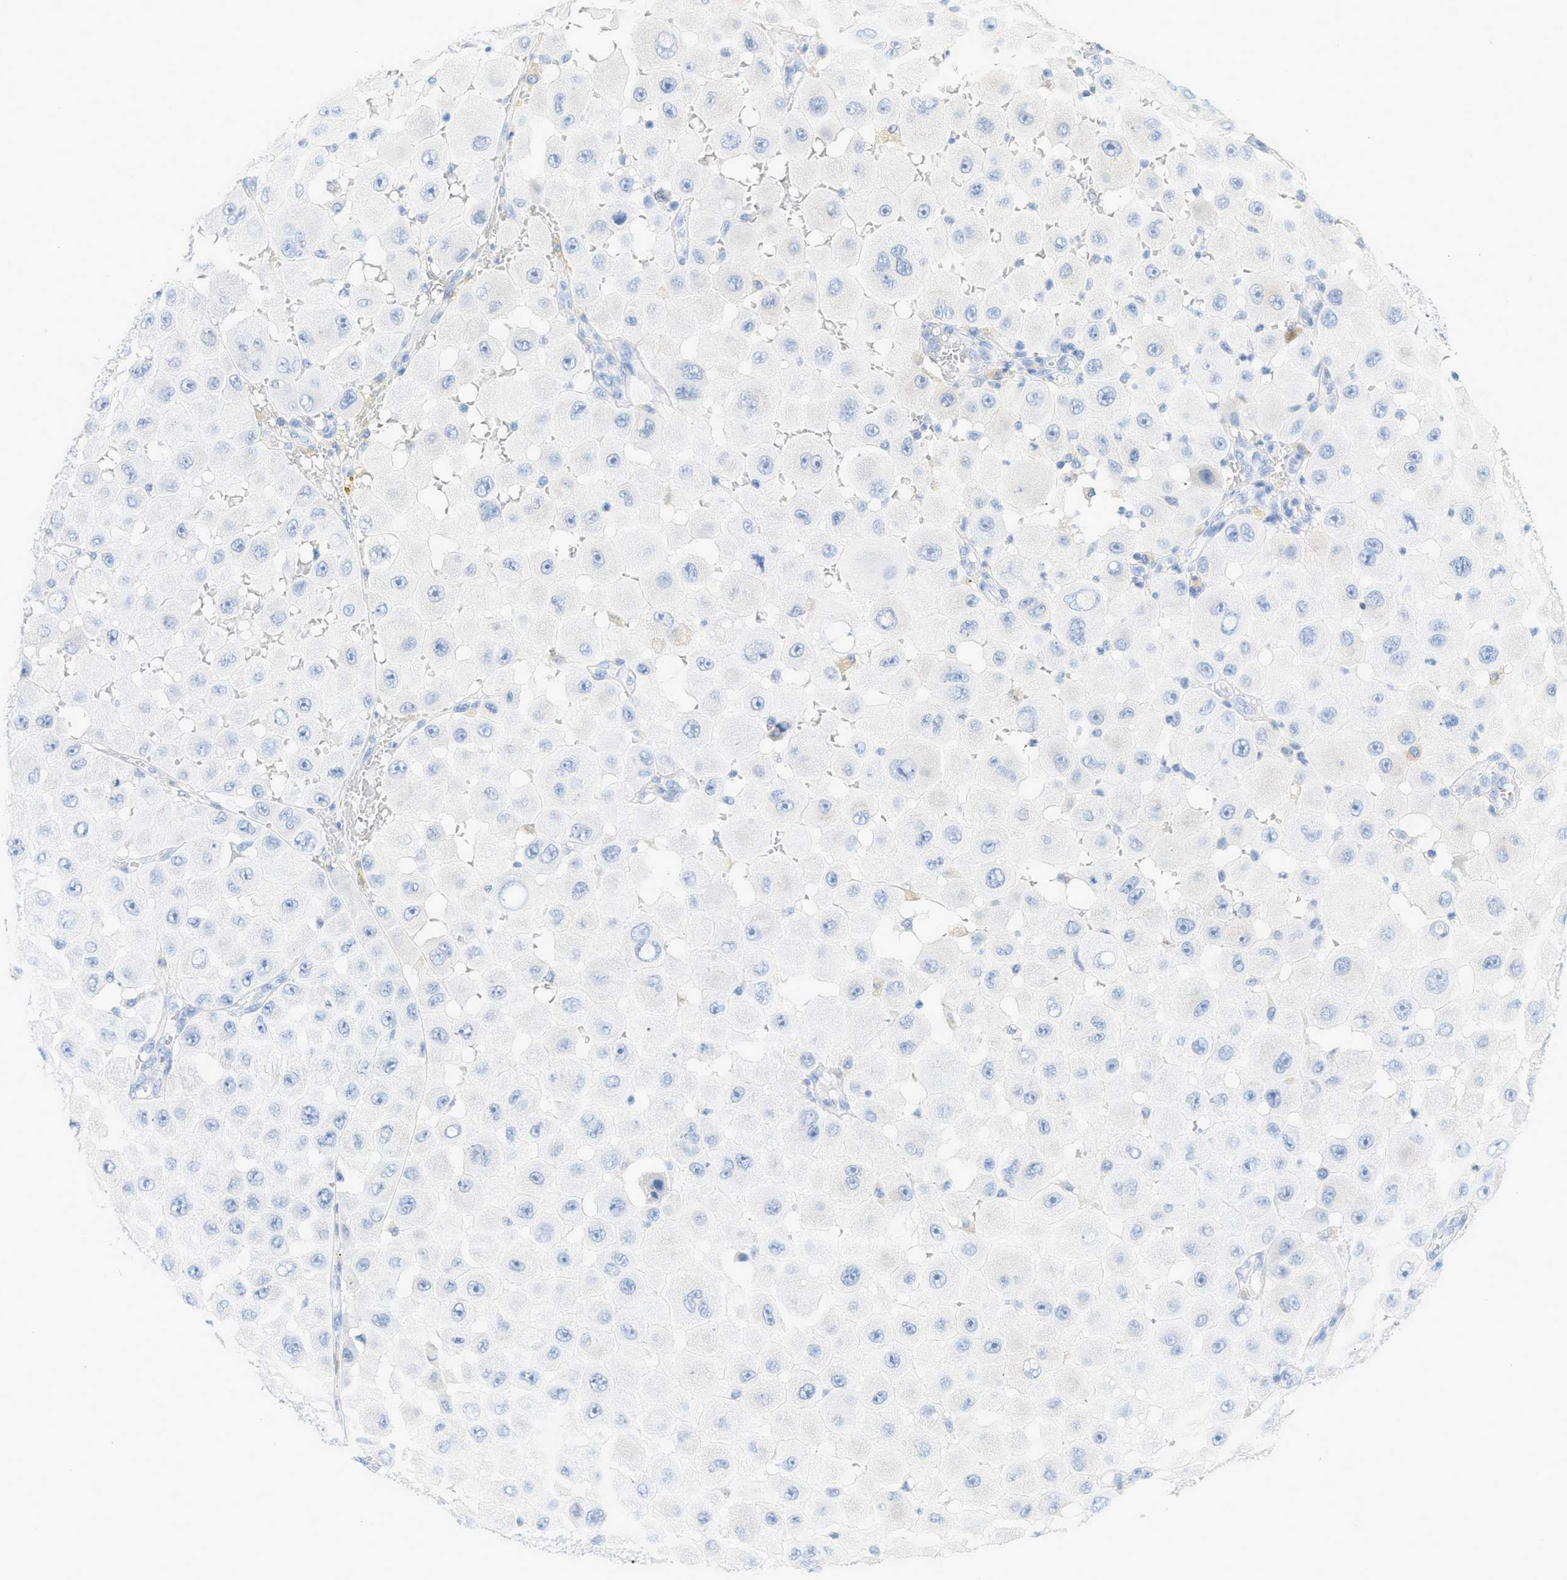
{"staining": {"intensity": "negative", "quantity": "none", "location": "none"}, "tissue": "melanoma", "cell_type": "Tumor cells", "image_type": "cancer", "snomed": [{"axis": "morphology", "description": "Malignant melanoma, NOS"}, {"axis": "topography", "description": "Skin"}], "caption": "Tumor cells show no significant positivity in melanoma.", "gene": "PAPPA", "patient": {"sex": "female", "age": 81}}